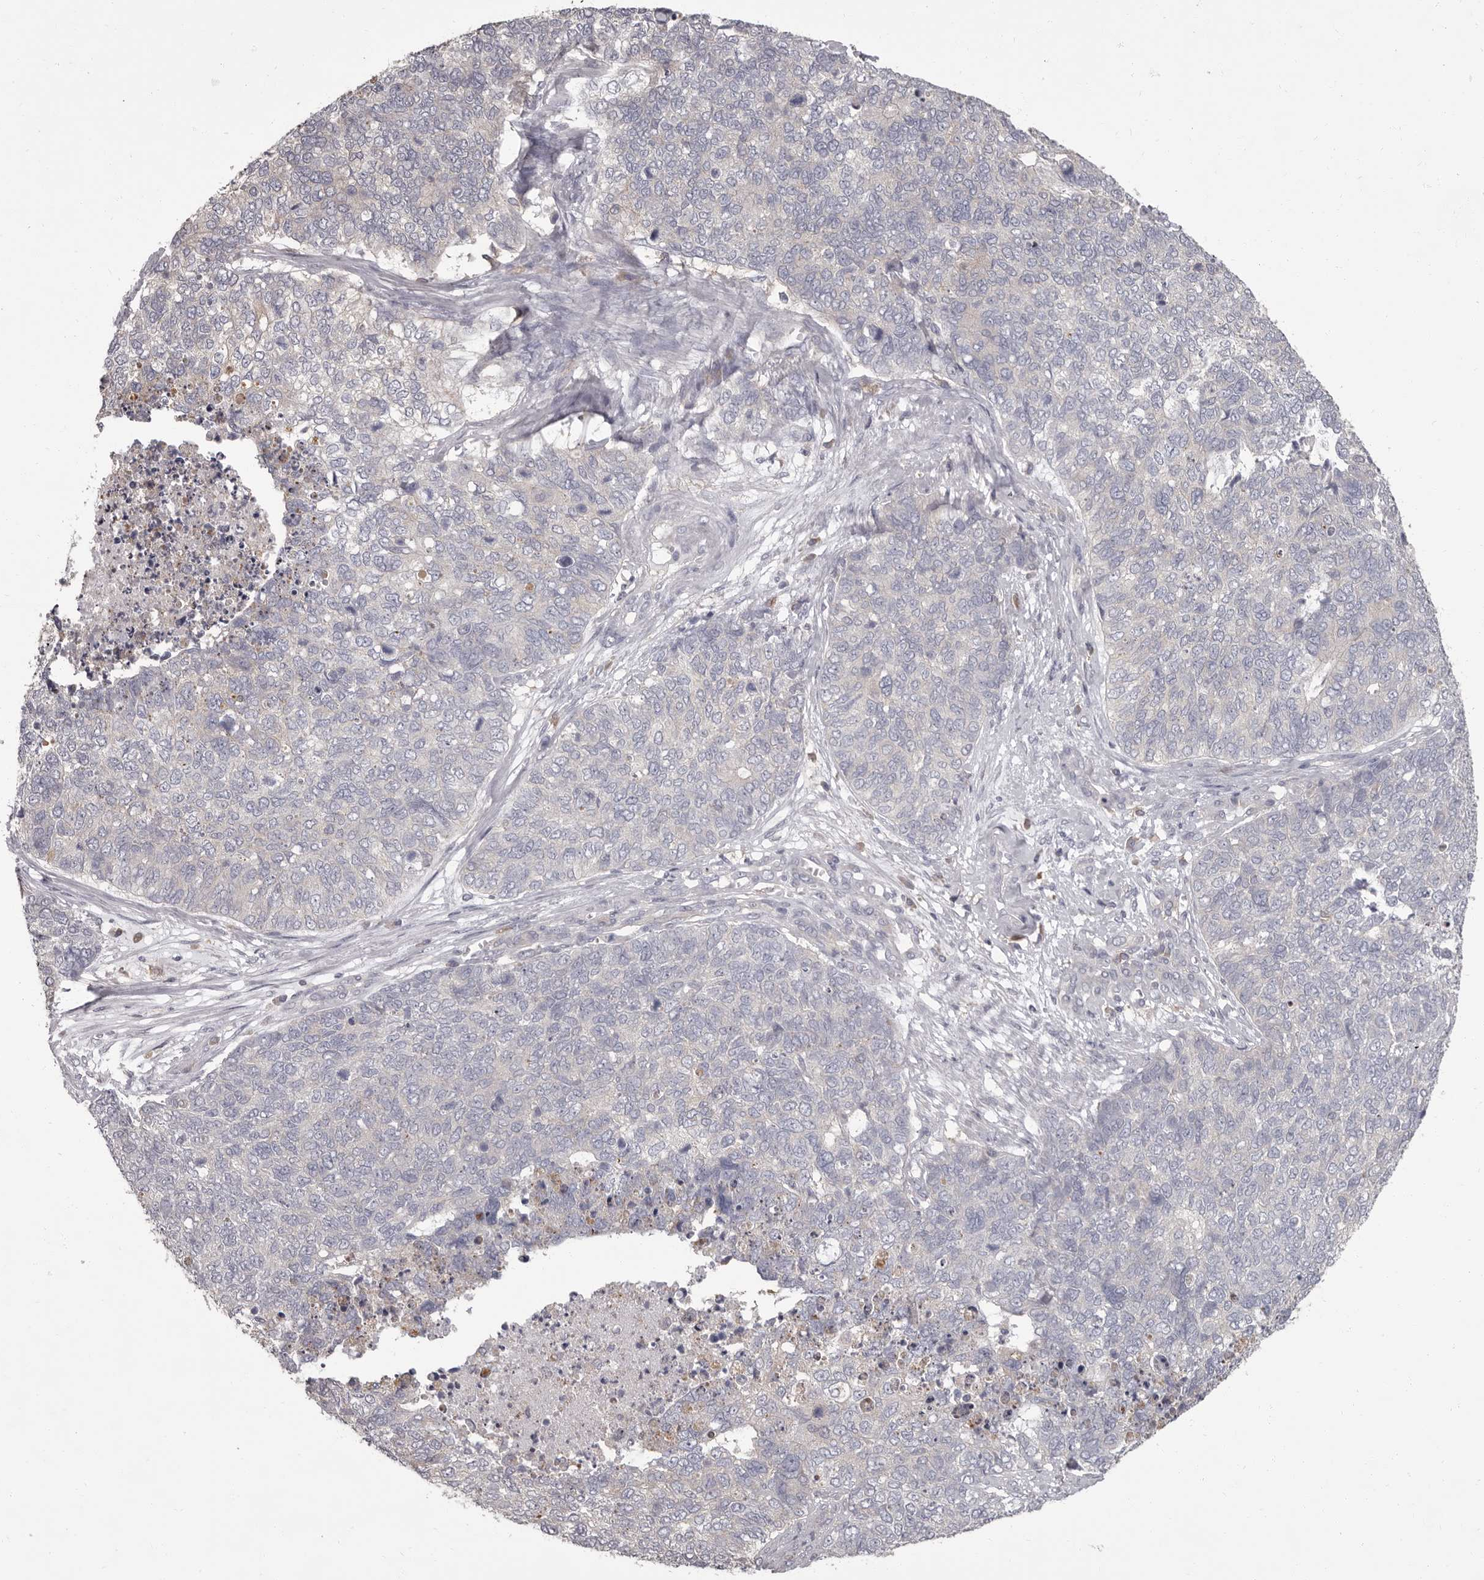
{"staining": {"intensity": "negative", "quantity": "none", "location": "none"}, "tissue": "cervical cancer", "cell_type": "Tumor cells", "image_type": "cancer", "snomed": [{"axis": "morphology", "description": "Squamous cell carcinoma, NOS"}, {"axis": "topography", "description": "Cervix"}], "caption": "Immunohistochemical staining of cervical cancer (squamous cell carcinoma) reveals no significant expression in tumor cells.", "gene": "APEH", "patient": {"sex": "female", "age": 63}}